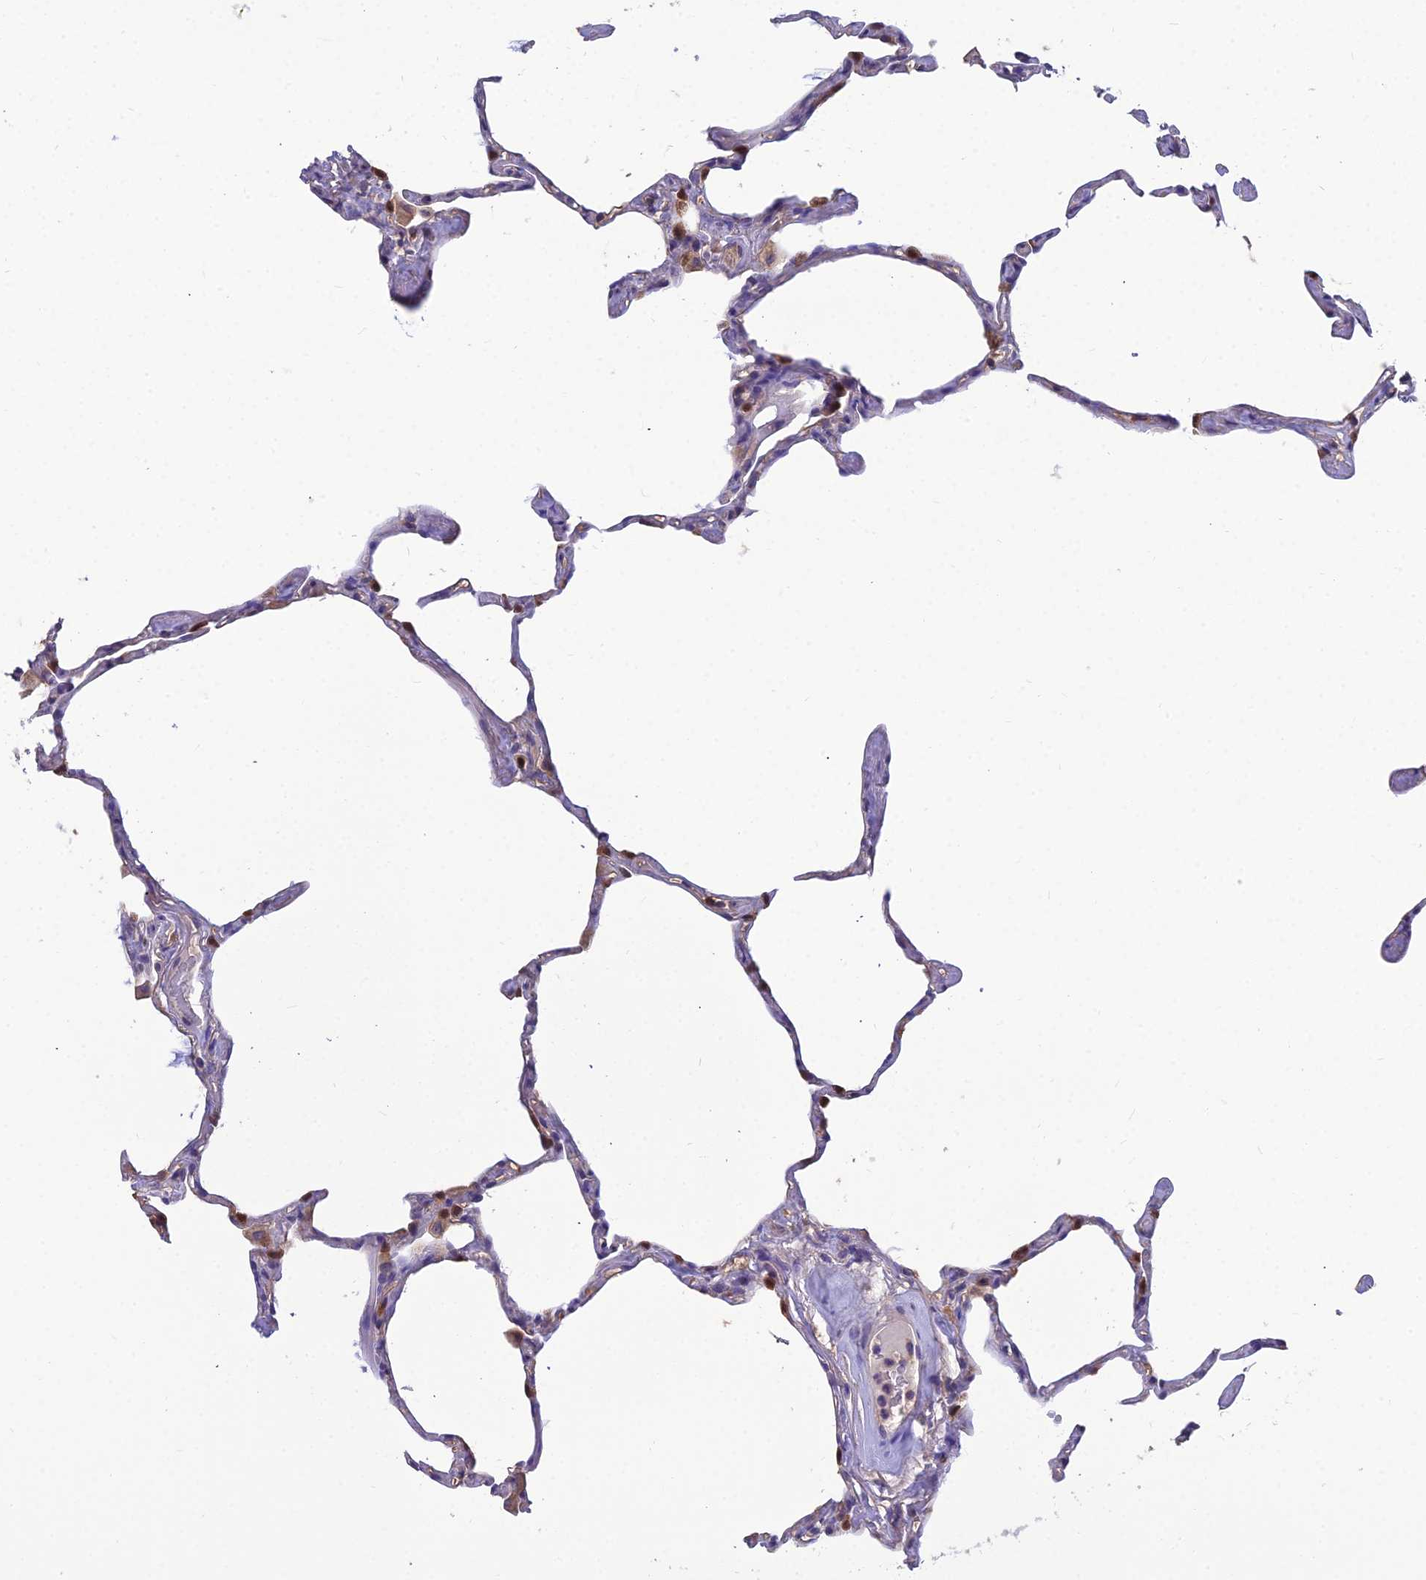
{"staining": {"intensity": "moderate", "quantity": "<25%", "location": "cytoplasmic/membranous"}, "tissue": "lung", "cell_type": "Alveolar cells", "image_type": "normal", "snomed": [{"axis": "morphology", "description": "Normal tissue, NOS"}, {"axis": "topography", "description": "Lung"}], "caption": "This histopathology image demonstrates immunohistochemistry (IHC) staining of benign human lung, with low moderate cytoplasmic/membranous staining in approximately <25% of alveolar cells.", "gene": "MVD", "patient": {"sex": "male", "age": 65}}